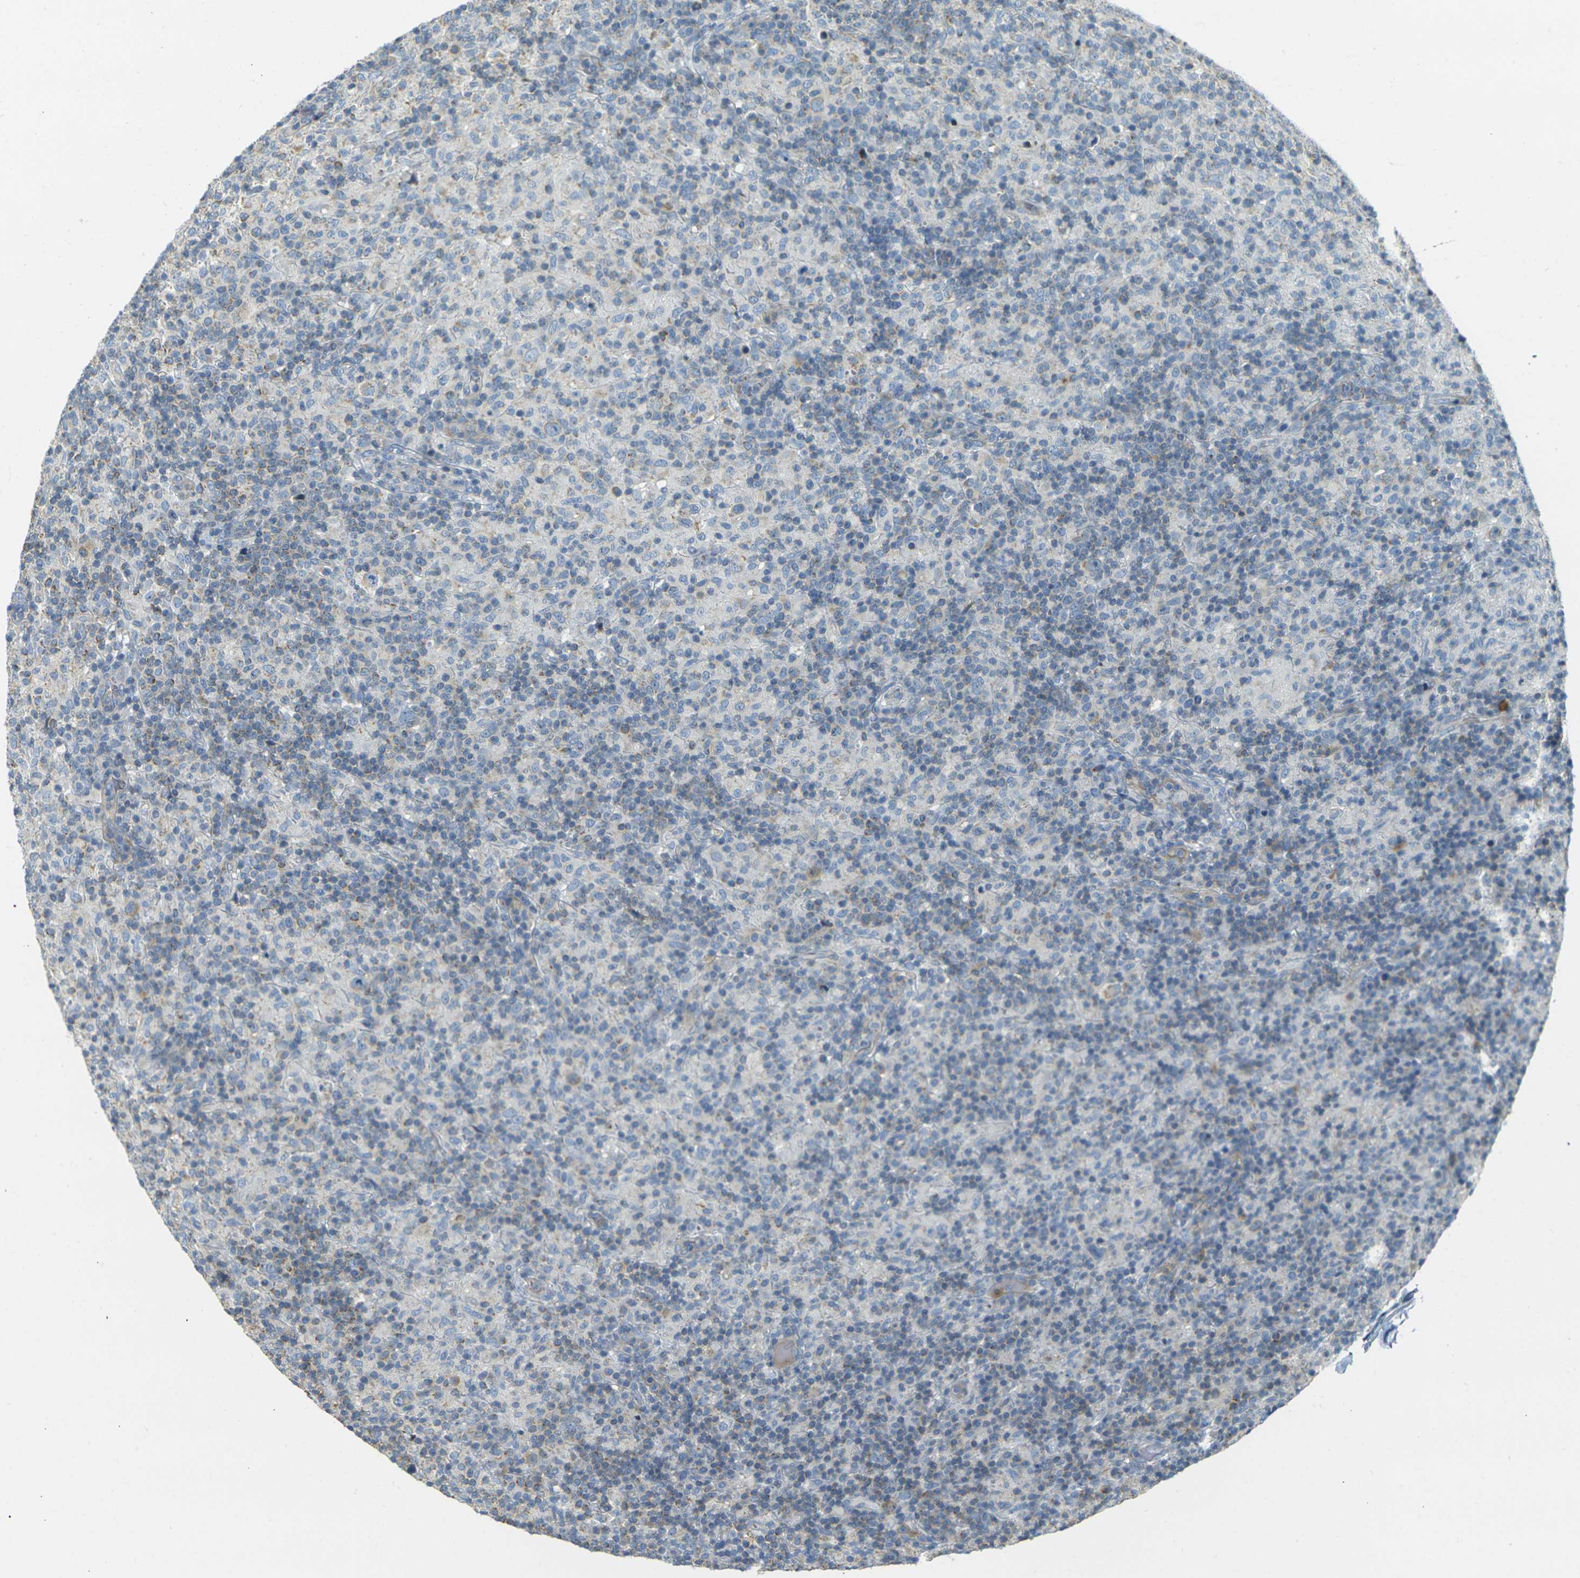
{"staining": {"intensity": "weak", "quantity": "25%-75%", "location": "cytoplasmic/membranous"}, "tissue": "lymphoma", "cell_type": "Tumor cells", "image_type": "cancer", "snomed": [{"axis": "morphology", "description": "Hodgkin's disease, NOS"}, {"axis": "topography", "description": "Lymph node"}], "caption": "There is low levels of weak cytoplasmic/membranous positivity in tumor cells of Hodgkin's disease, as demonstrated by immunohistochemical staining (brown color).", "gene": "PARD6B", "patient": {"sex": "male", "age": 70}}